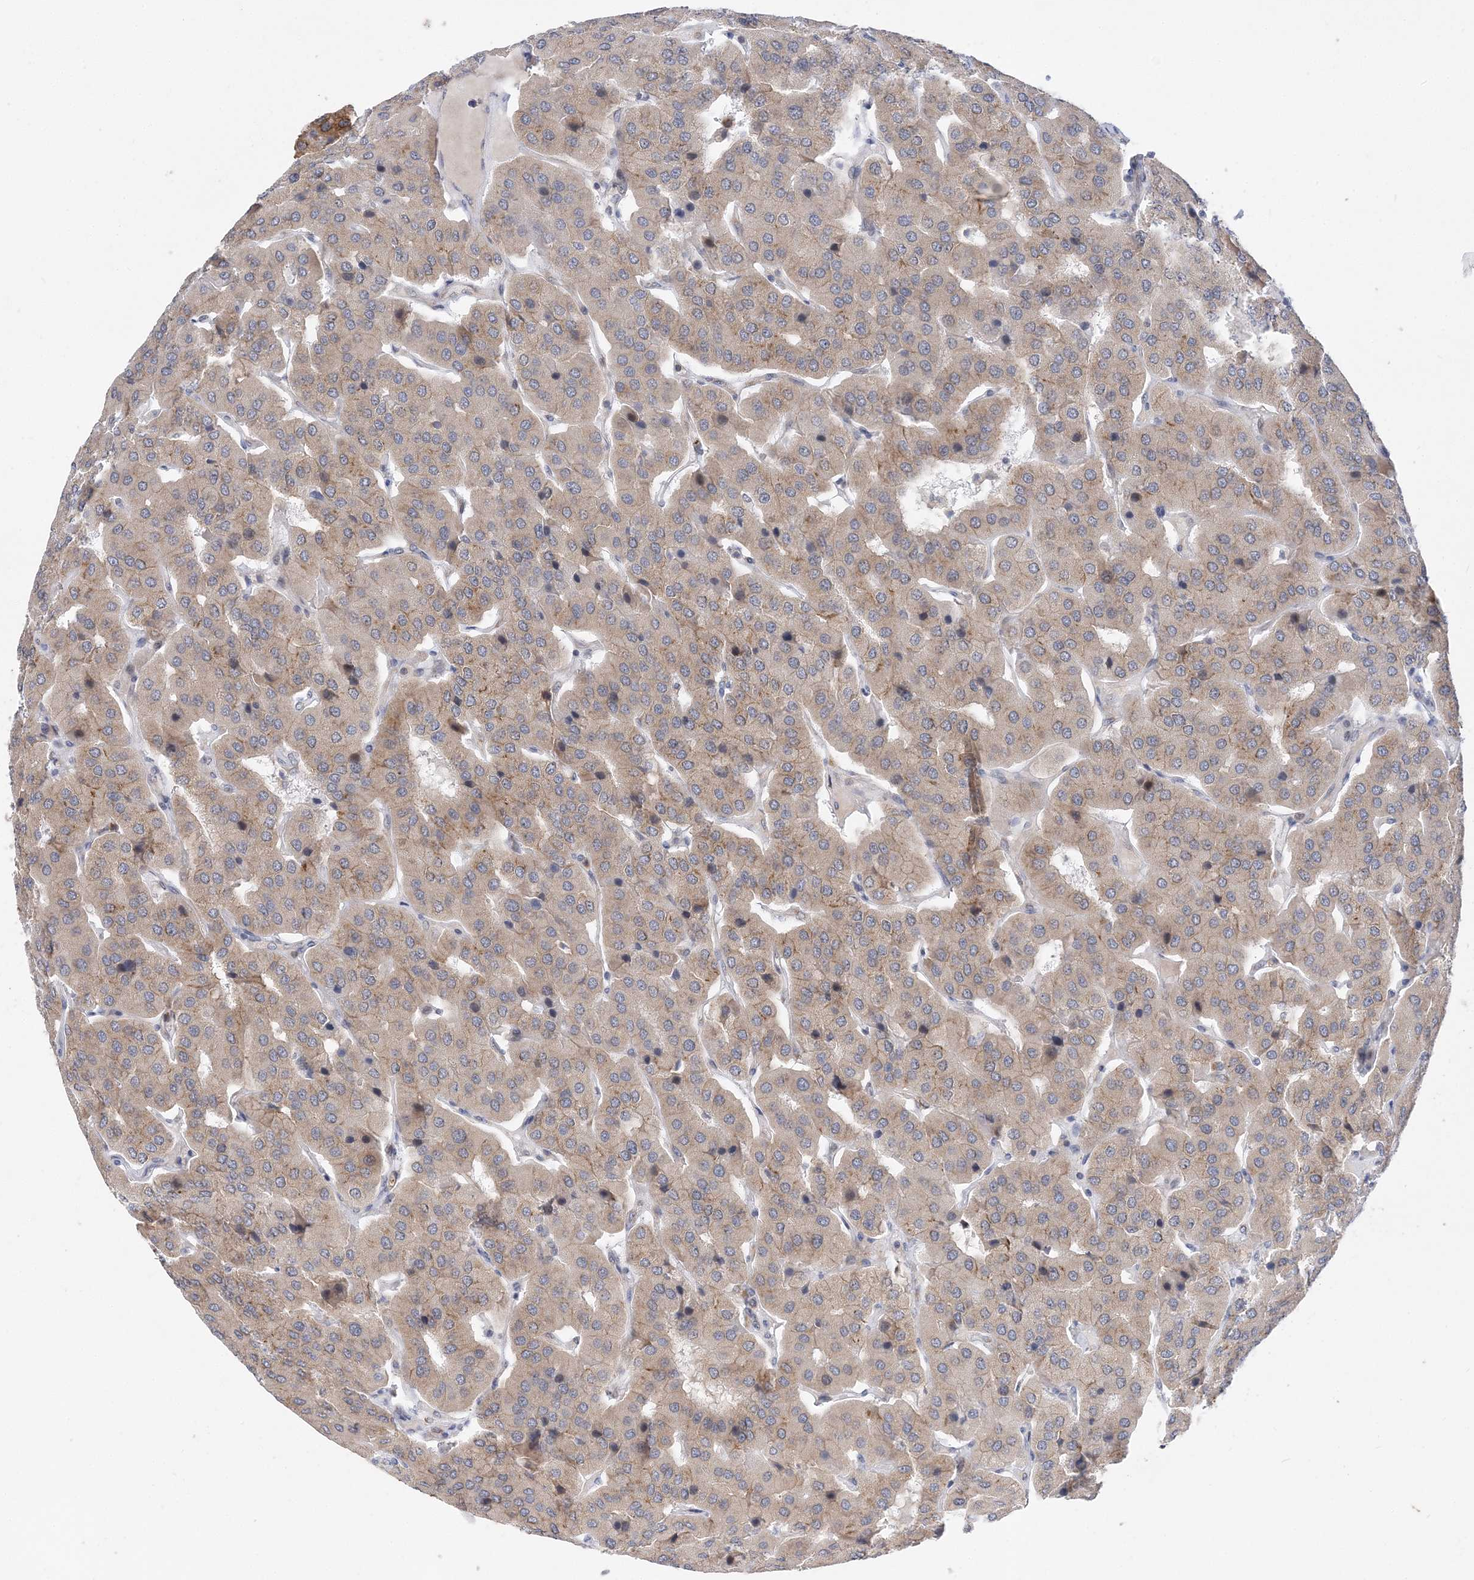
{"staining": {"intensity": "weak", "quantity": ">75%", "location": "cytoplasmic/membranous"}, "tissue": "parathyroid gland", "cell_type": "Glandular cells", "image_type": "normal", "snomed": [{"axis": "morphology", "description": "Normal tissue, NOS"}, {"axis": "morphology", "description": "Adenoma, NOS"}, {"axis": "topography", "description": "Parathyroid gland"}], "caption": "Protein analysis of normal parathyroid gland demonstrates weak cytoplasmic/membranous staining in approximately >75% of glandular cells.", "gene": "LARP4B", "patient": {"sex": "female", "age": 86}}